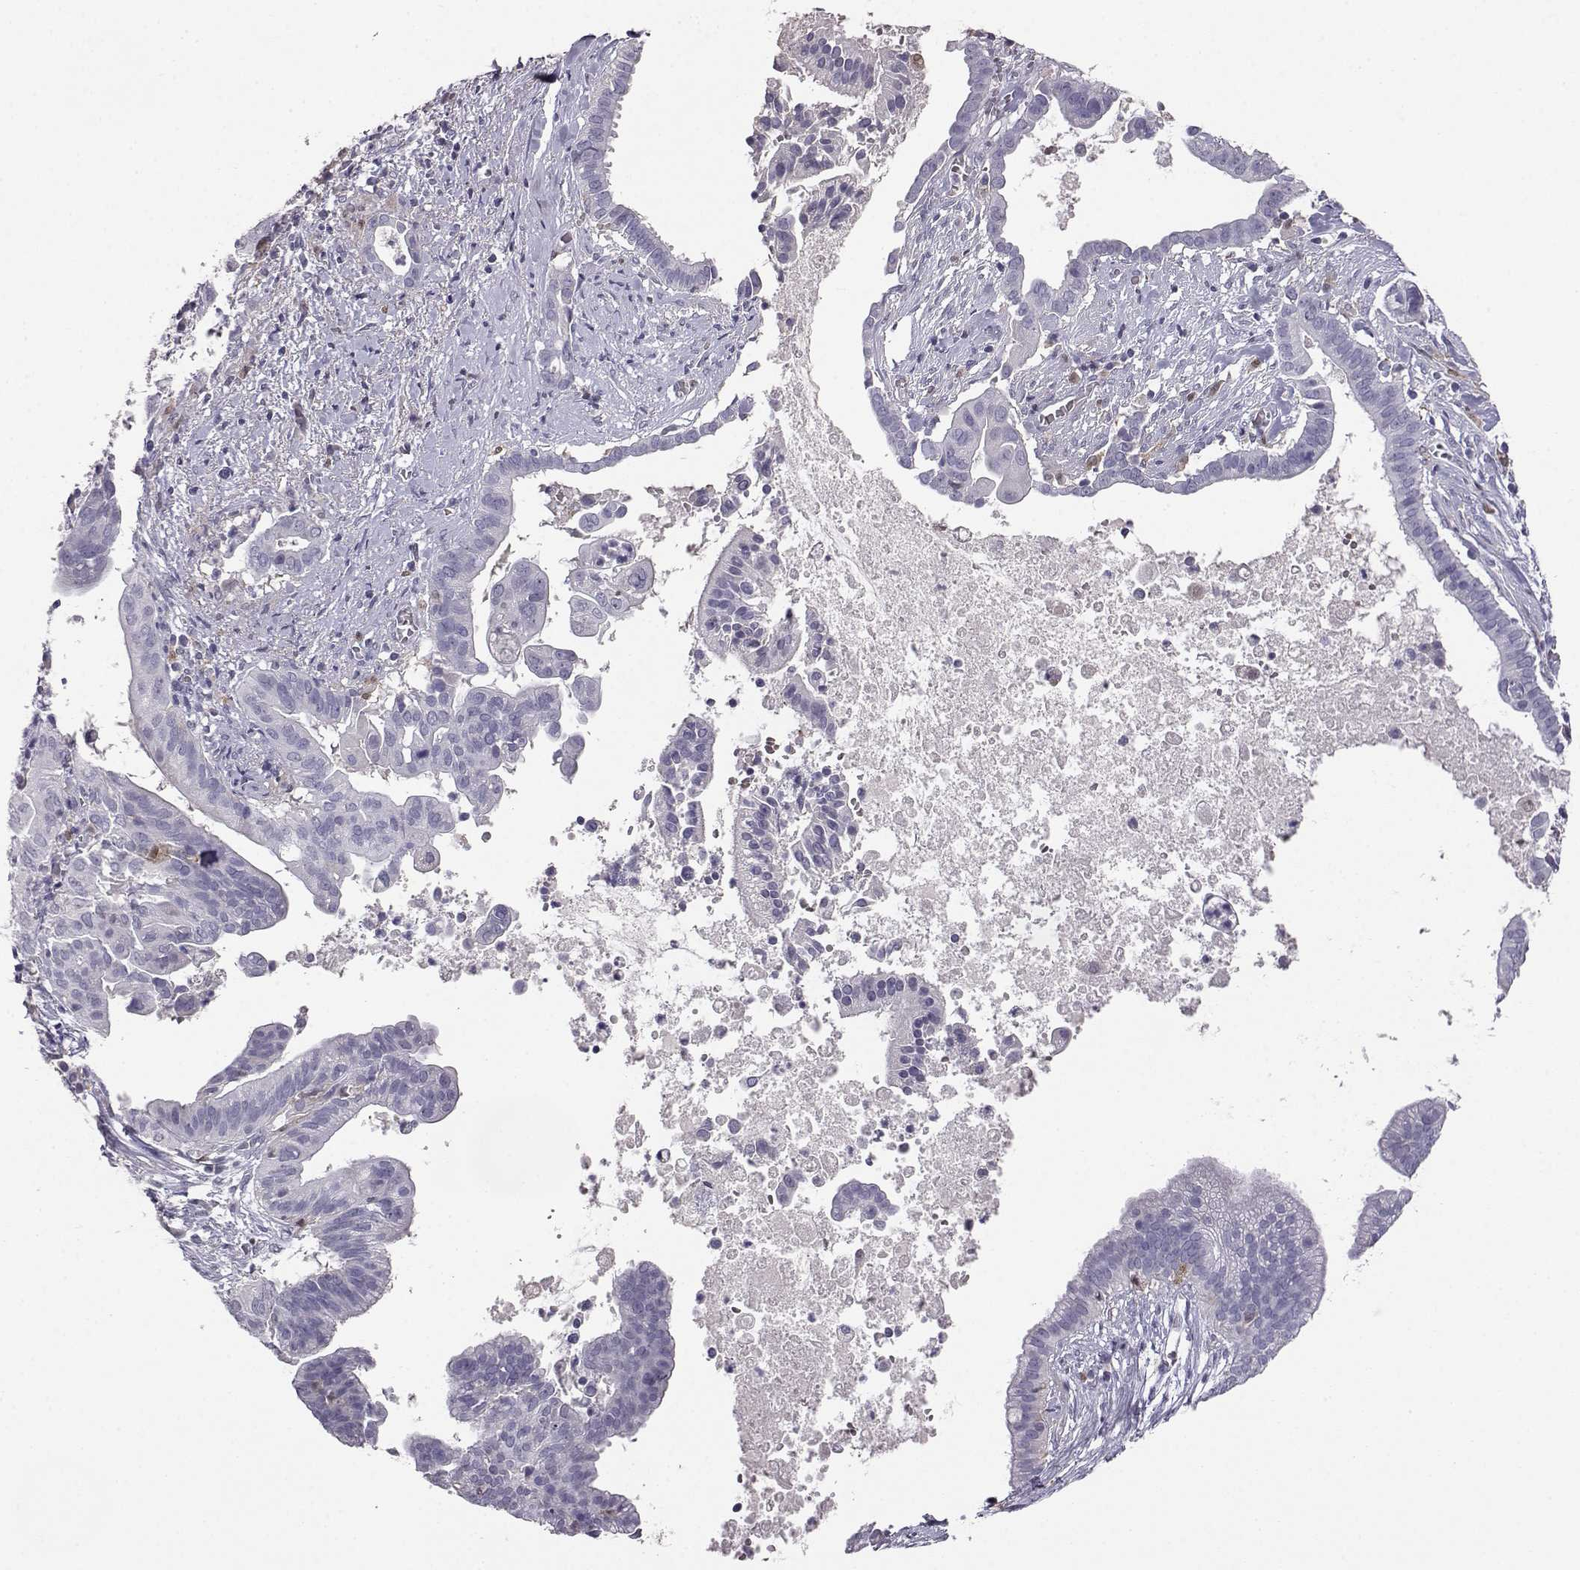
{"staining": {"intensity": "negative", "quantity": "none", "location": "none"}, "tissue": "pancreatic cancer", "cell_type": "Tumor cells", "image_type": "cancer", "snomed": [{"axis": "morphology", "description": "Adenocarcinoma, NOS"}, {"axis": "topography", "description": "Pancreas"}], "caption": "DAB immunohistochemical staining of pancreatic adenocarcinoma reveals no significant staining in tumor cells.", "gene": "AKR1B1", "patient": {"sex": "male", "age": 61}}